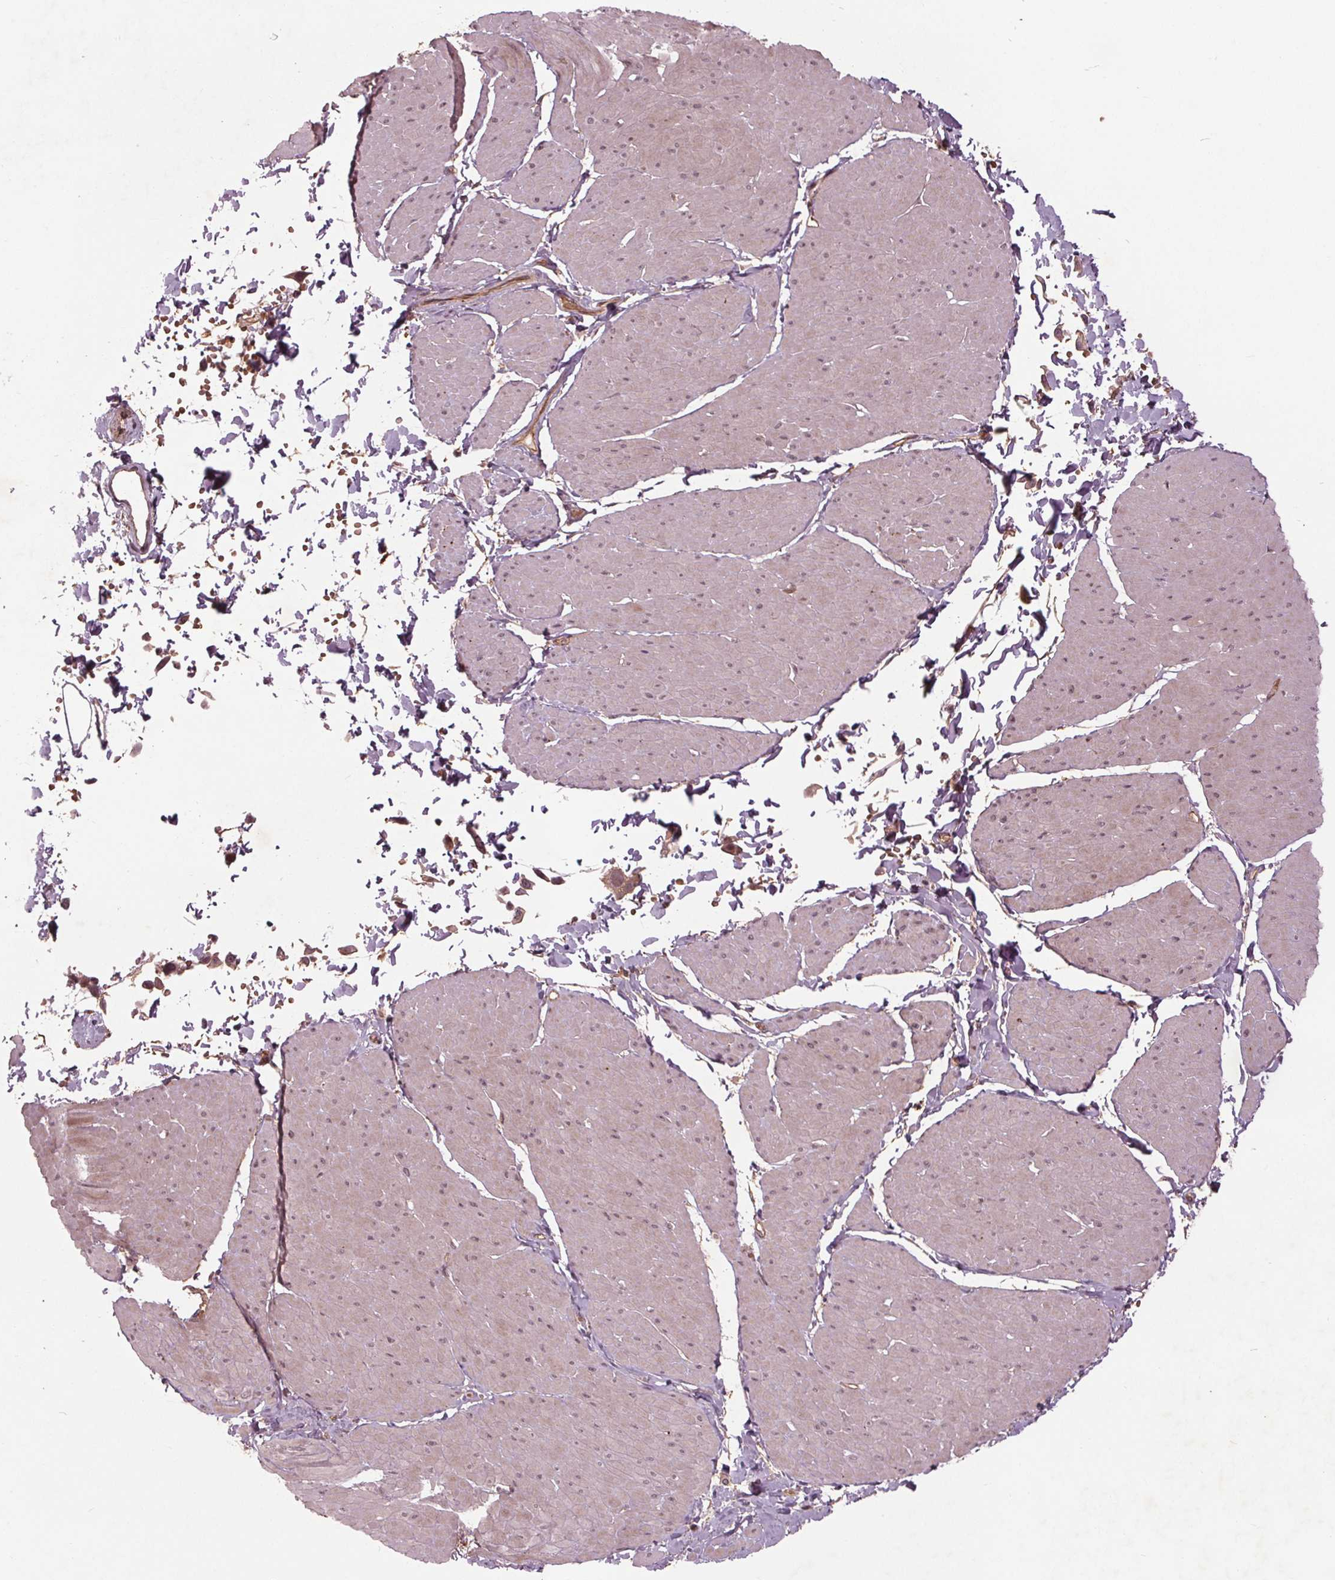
{"staining": {"intensity": "negative", "quantity": "none", "location": "none"}, "tissue": "adipose tissue", "cell_type": "Adipocytes", "image_type": "normal", "snomed": [{"axis": "morphology", "description": "Normal tissue, NOS"}, {"axis": "topography", "description": "Smooth muscle"}, {"axis": "topography", "description": "Peripheral nerve tissue"}], "caption": "This is an immunohistochemistry histopathology image of benign adipose tissue. There is no staining in adipocytes.", "gene": "BTBD1", "patient": {"sex": "male", "age": 58}}